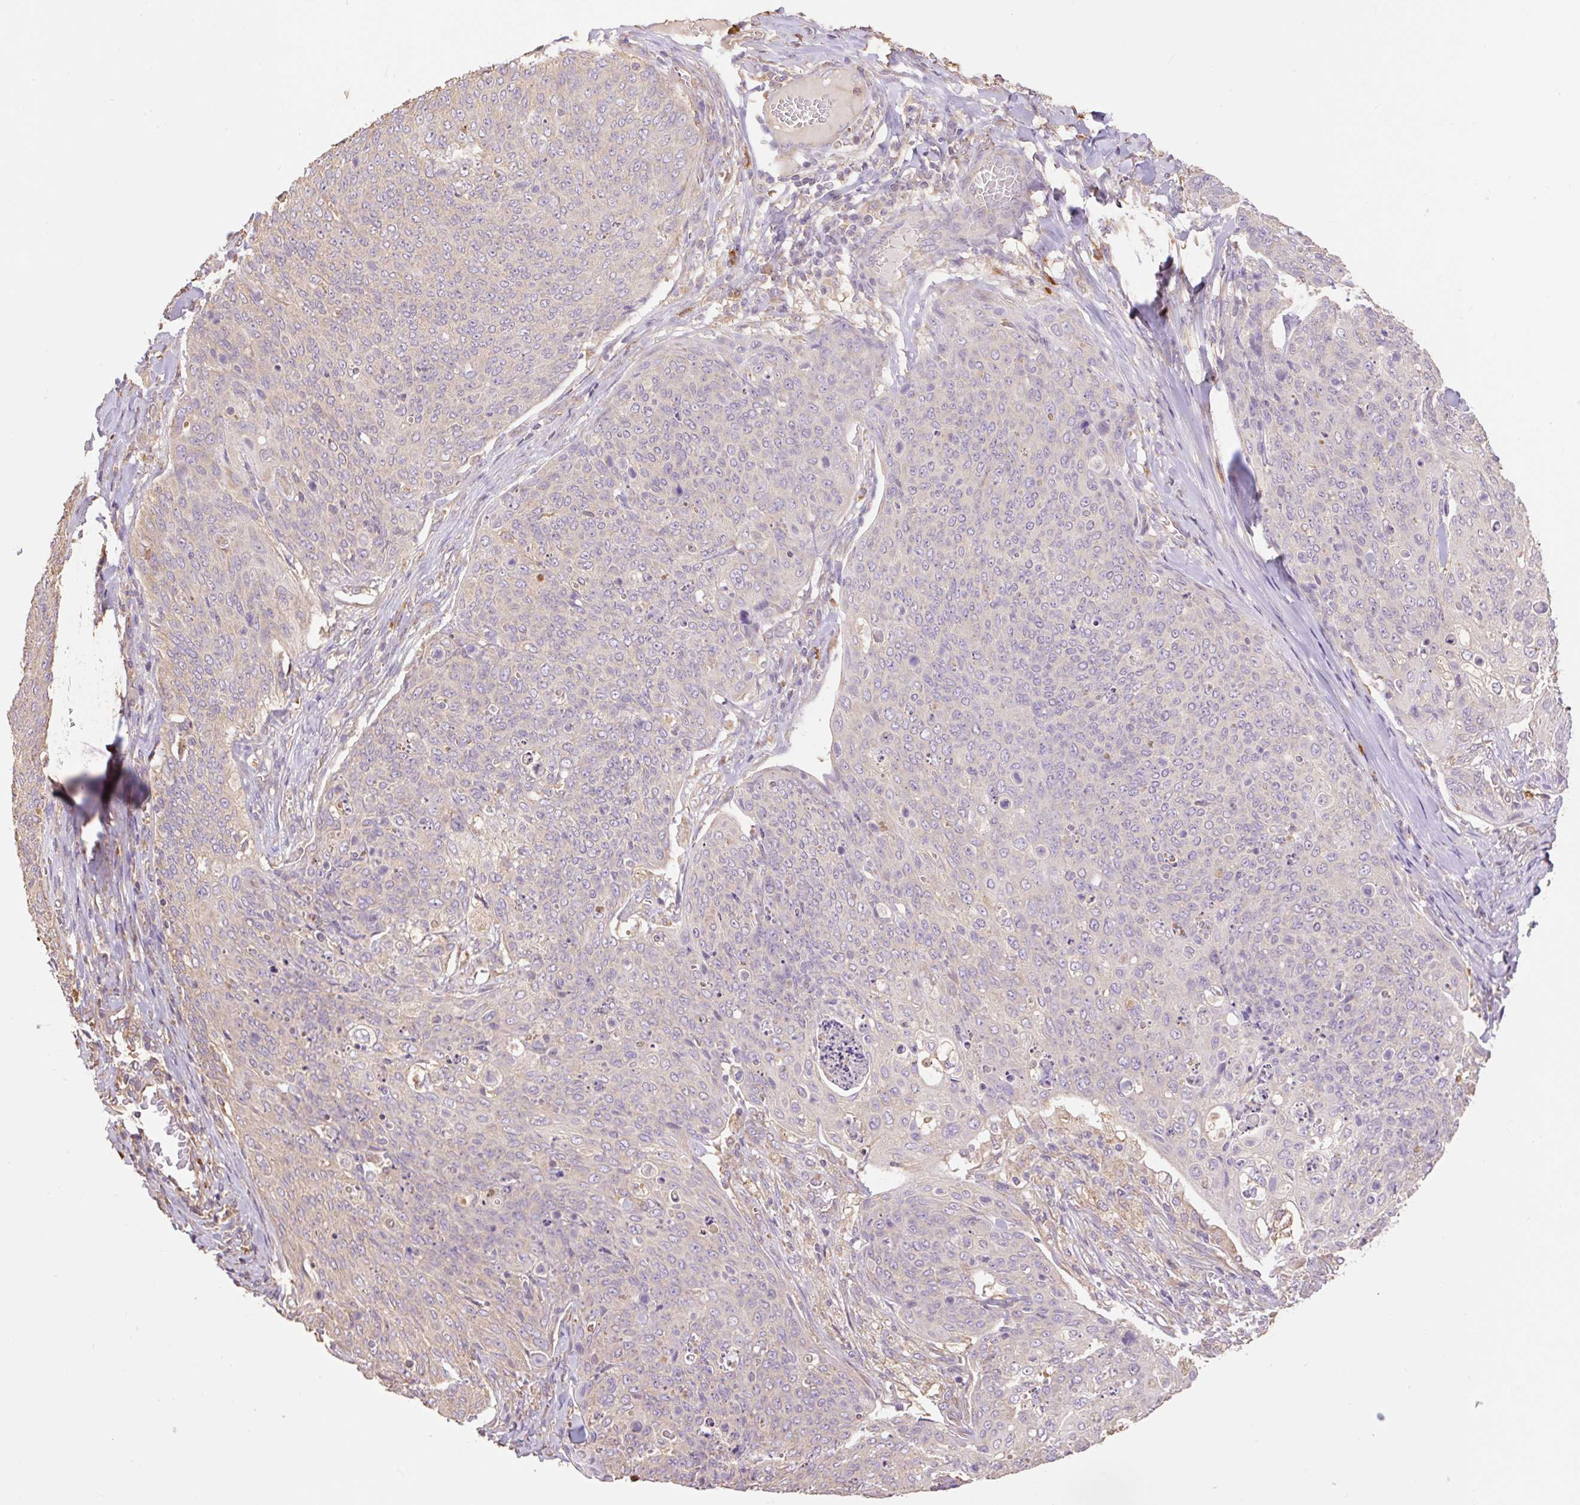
{"staining": {"intensity": "negative", "quantity": "none", "location": "none"}, "tissue": "skin cancer", "cell_type": "Tumor cells", "image_type": "cancer", "snomed": [{"axis": "morphology", "description": "Squamous cell carcinoma, NOS"}, {"axis": "topography", "description": "Skin"}, {"axis": "topography", "description": "Vulva"}], "caption": "Immunohistochemical staining of skin cancer (squamous cell carcinoma) displays no significant staining in tumor cells.", "gene": "DESI1", "patient": {"sex": "female", "age": 85}}